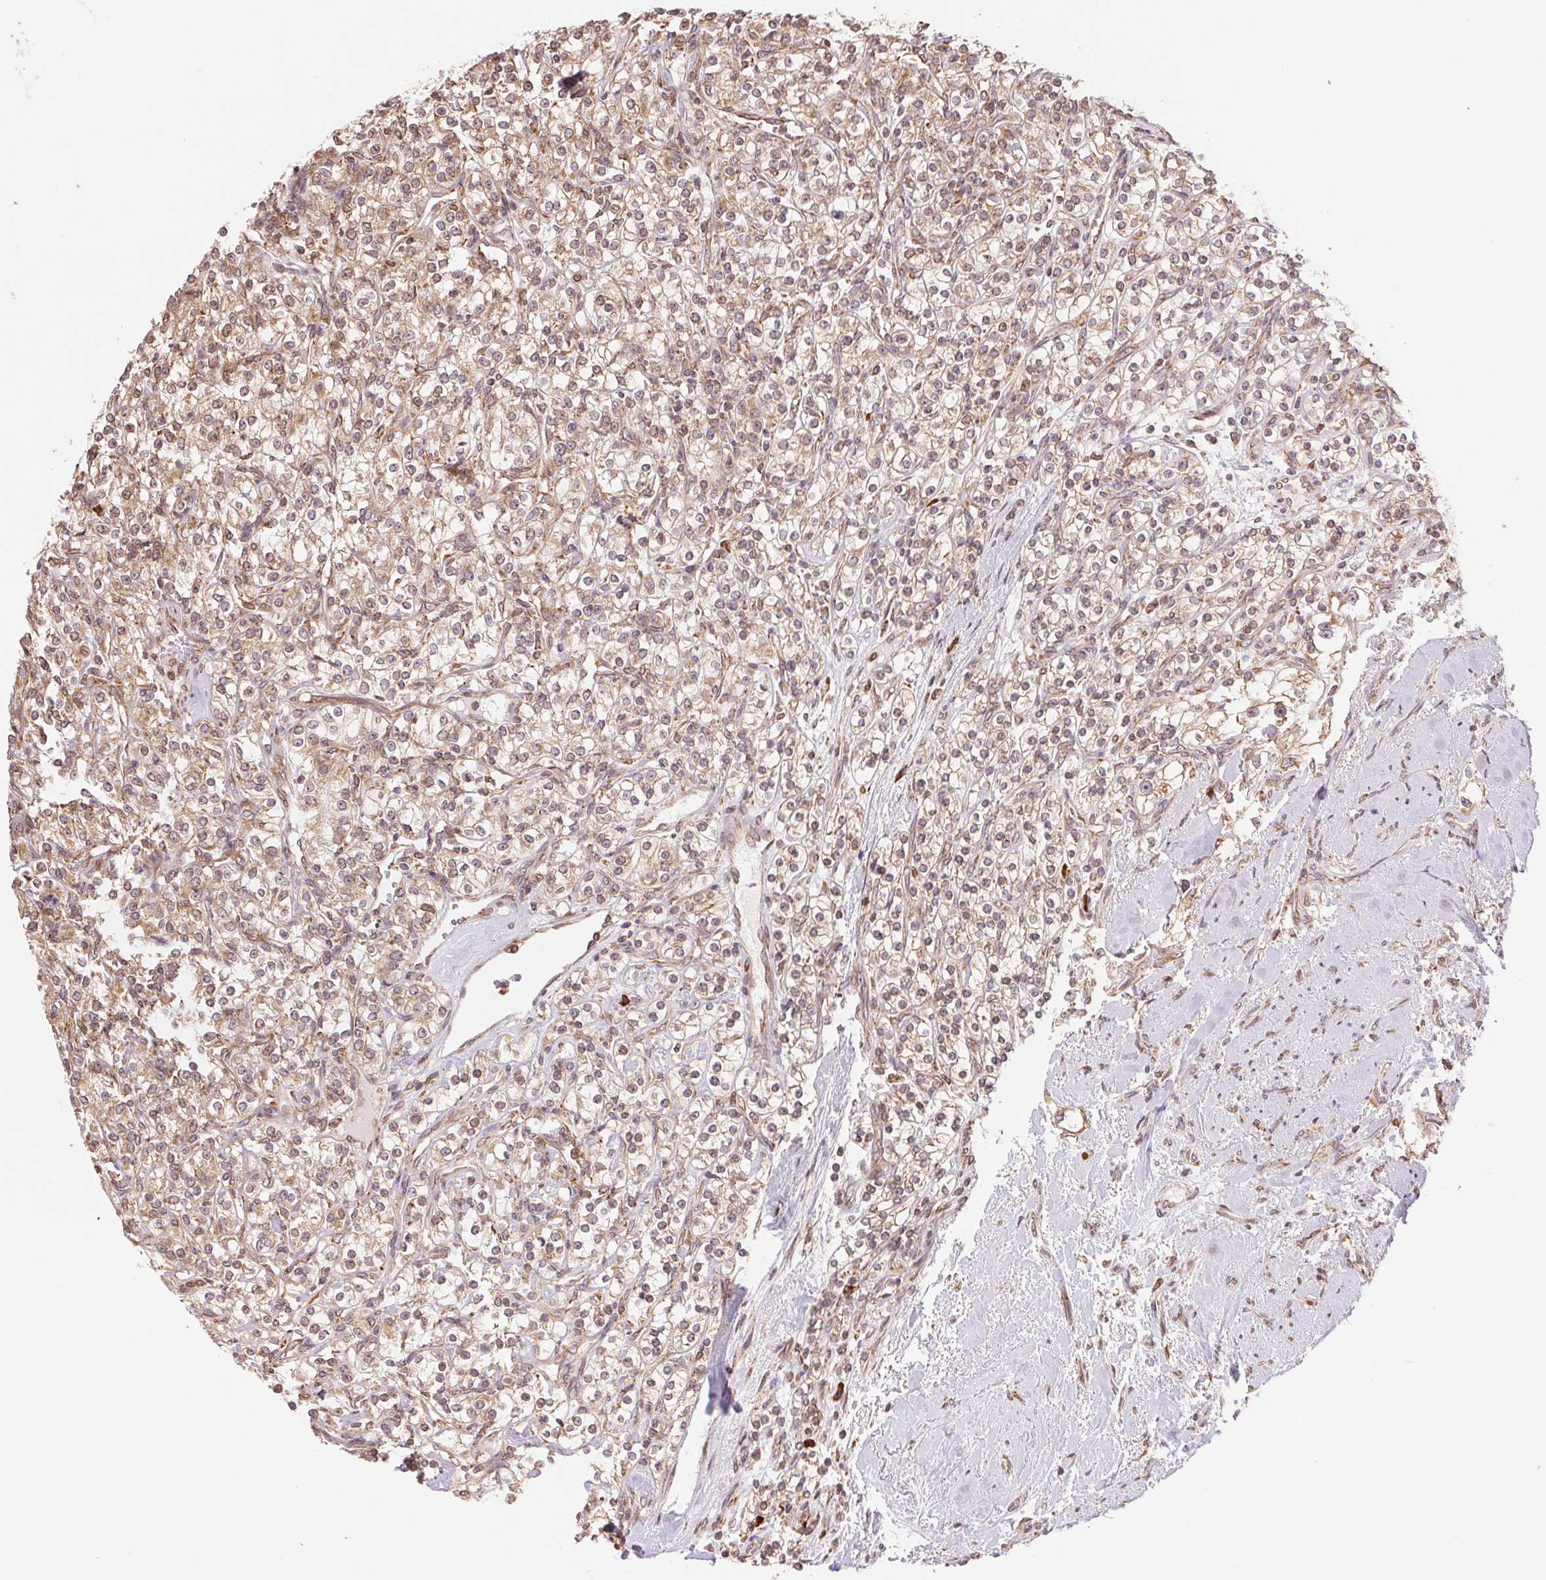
{"staining": {"intensity": "moderate", "quantity": ">75%", "location": "cytoplasmic/membranous"}, "tissue": "renal cancer", "cell_type": "Tumor cells", "image_type": "cancer", "snomed": [{"axis": "morphology", "description": "Adenocarcinoma, NOS"}, {"axis": "topography", "description": "Kidney"}], "caption": "This is a histology image of immunohistochemistry staining of adenocarcinoma (renal), which shows moderate positivity in the cytoplasmic/membranous of tumor cells.", "gene": "RPN1", "patient": {"sex": "male", "age": 77}}